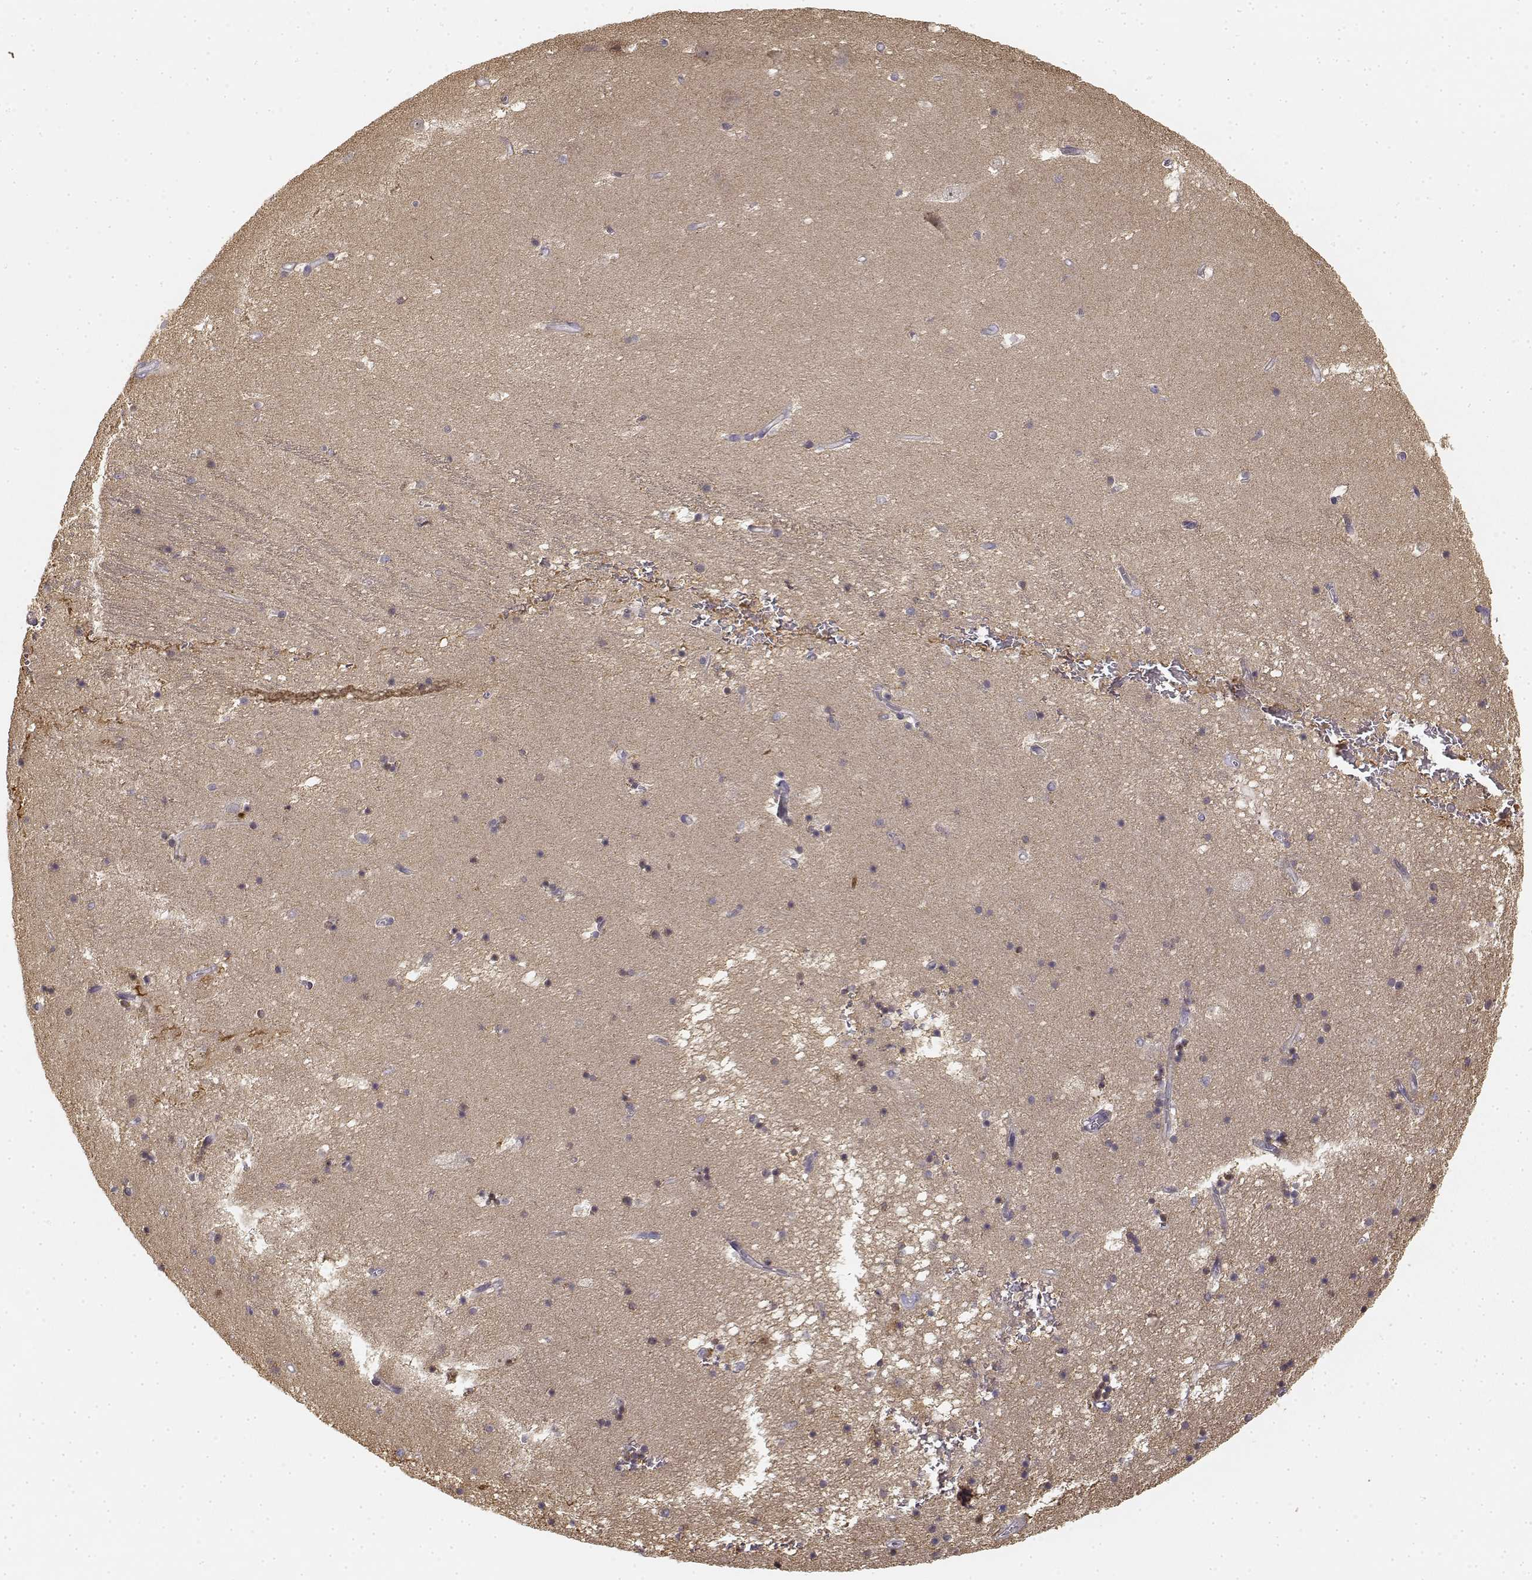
{"staining": {"intensity": "negative", "quantity": "none", "location": "none"}, "tissue": "hippocampus", "cell_type": "Glial cells", "image_type": "normal", "snomed": [{"axis": "morphology", "description": "Normal tissue, NOS"}, {"axis": "topography", "description": "Hippocampus"}], "caption": "Micrograph shows no protein staining in glial cells of benign hippocampus.", "gene": "MED12L", "patient": {"sex": "male", "age": 58}}